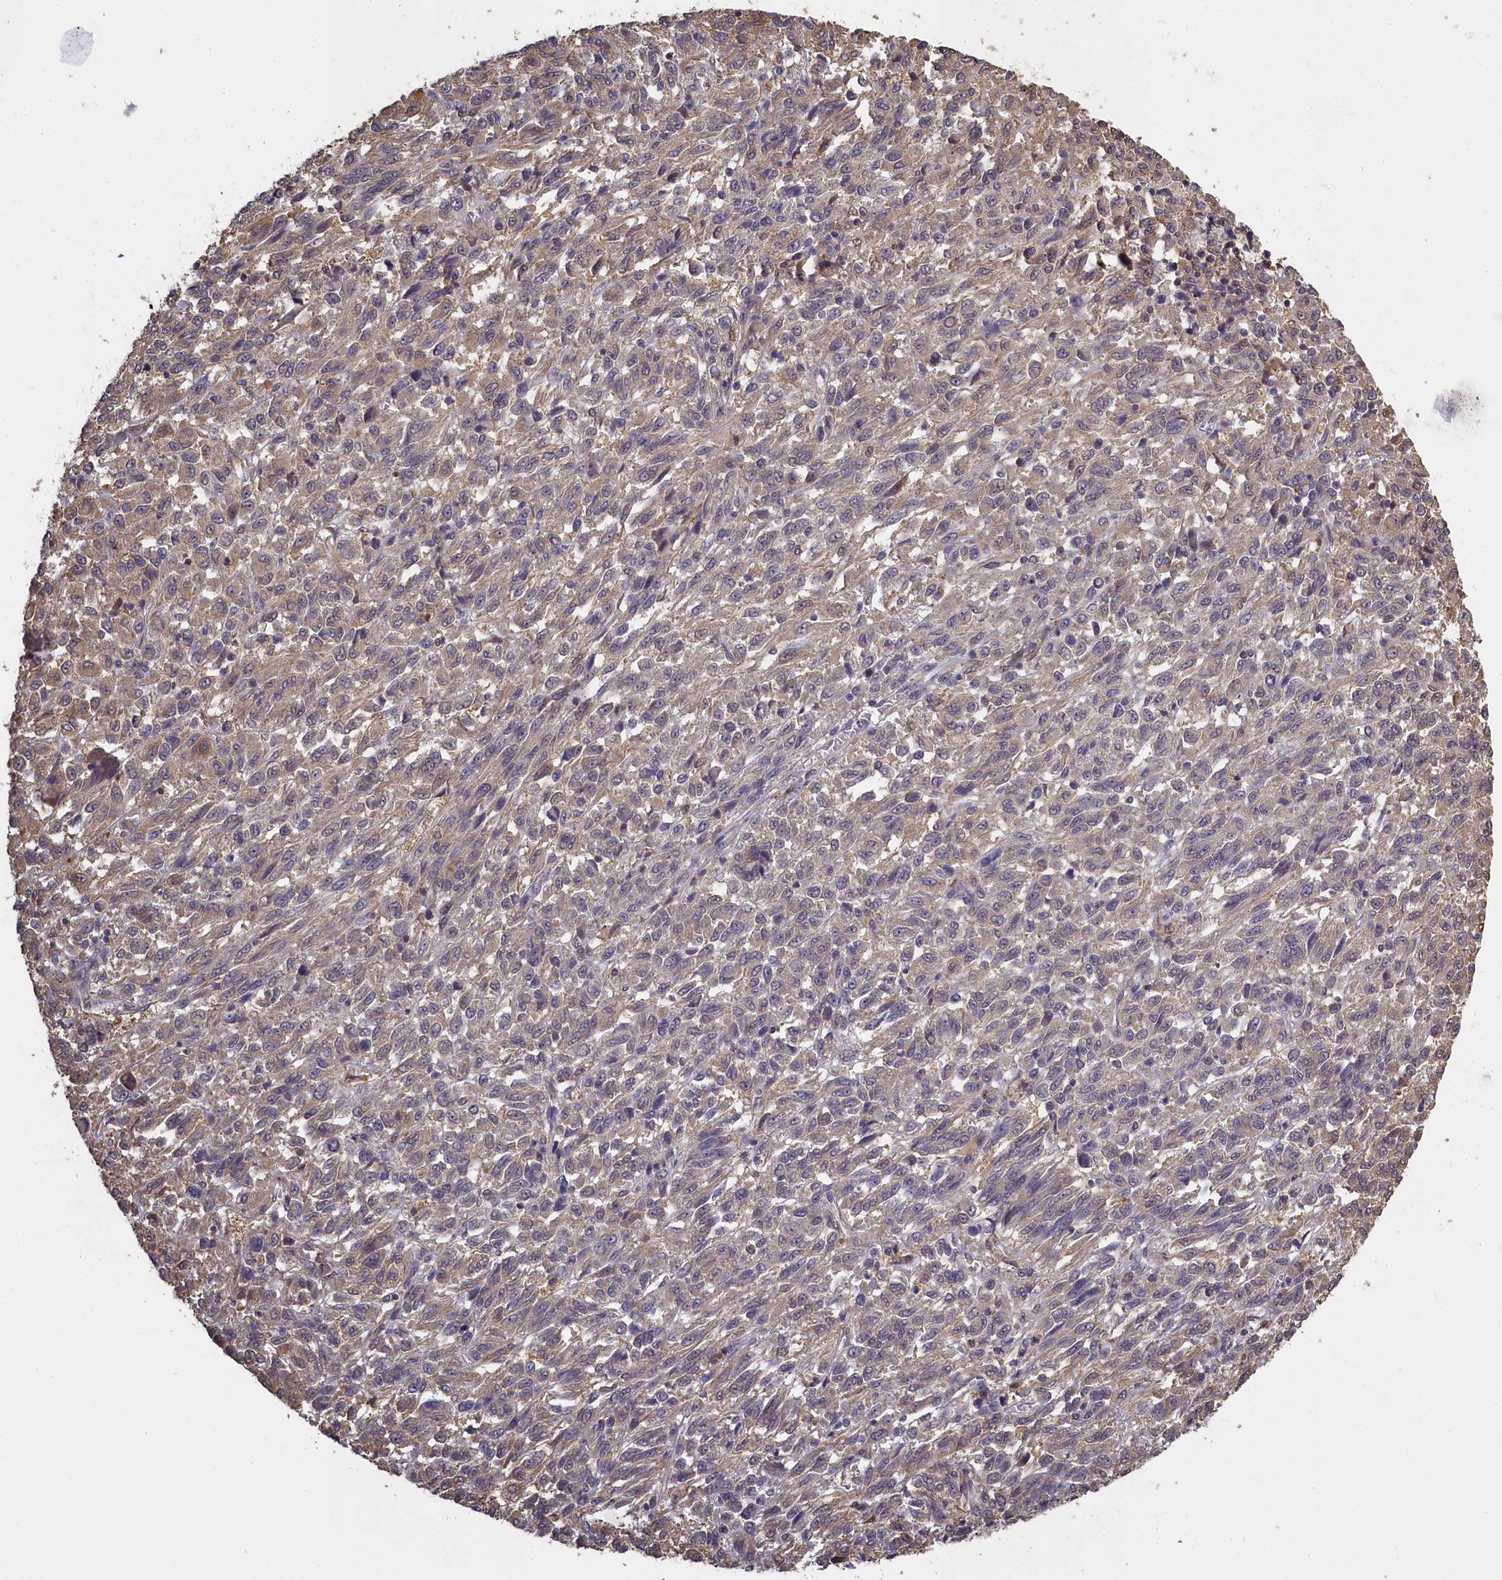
{"staining": {"intensity": "moderate", "quantity": "25%-75%", "location": "cytoplasmic/membranous"}, "tissue": "melanoma", "cell_type": "Tumor cells", "image_type": "cancer", "snomed": [{"axis": "morphology", "description": "Malignant melanoma, Metastatic site"}, {"axis": "topography", "description": "Lung"}], "caption": "Melanoma tissue displays moderate cytoplasmic/membranous positivity in about 25%-75% of tumor cells", "gene": "UCHL3", "patient": {"sex": "male", "age": 64}}